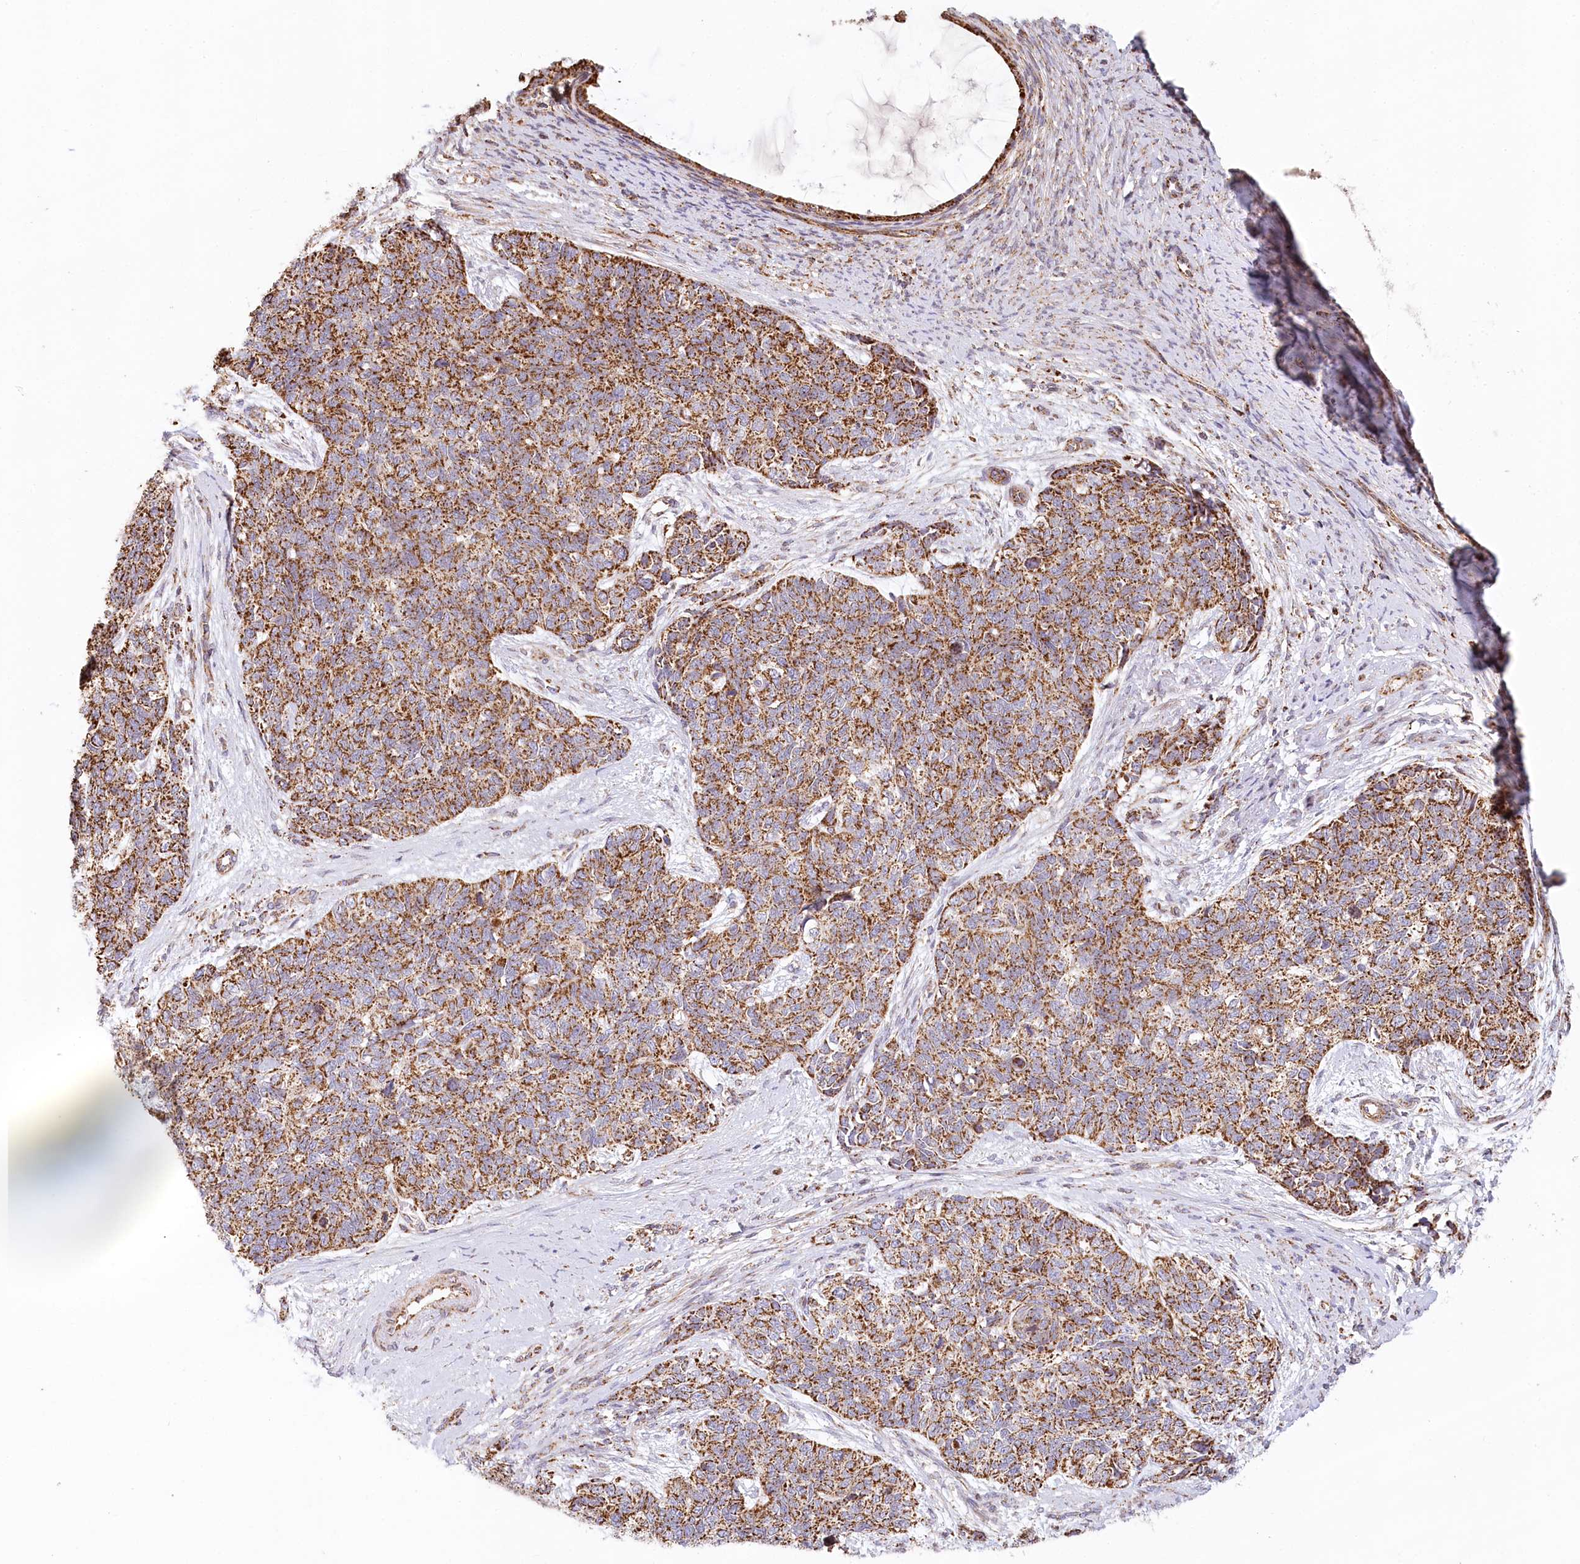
{"staining": {"intensity": "strong", "quantity": ">75%", "location": "cytoplasmic/membranous"}, "tissue": "cervical cancer", "cell_type": "Tumor cells", "image_type": "cancer", "snomed": [{"axis": "morphology", "description": "Squamous cell carcinoma, NOS"}, {"axis": "topography", "description": "Cervix"}], "caption": "Human cervical cancer (squamous cell carcinoma) stained for a protein (brown) shows strong cytoplasmic/membranous positive expression in about >75% of tumor cells.", "gene": "UMPS", "patient": {"sex": "female", "age": 63}}